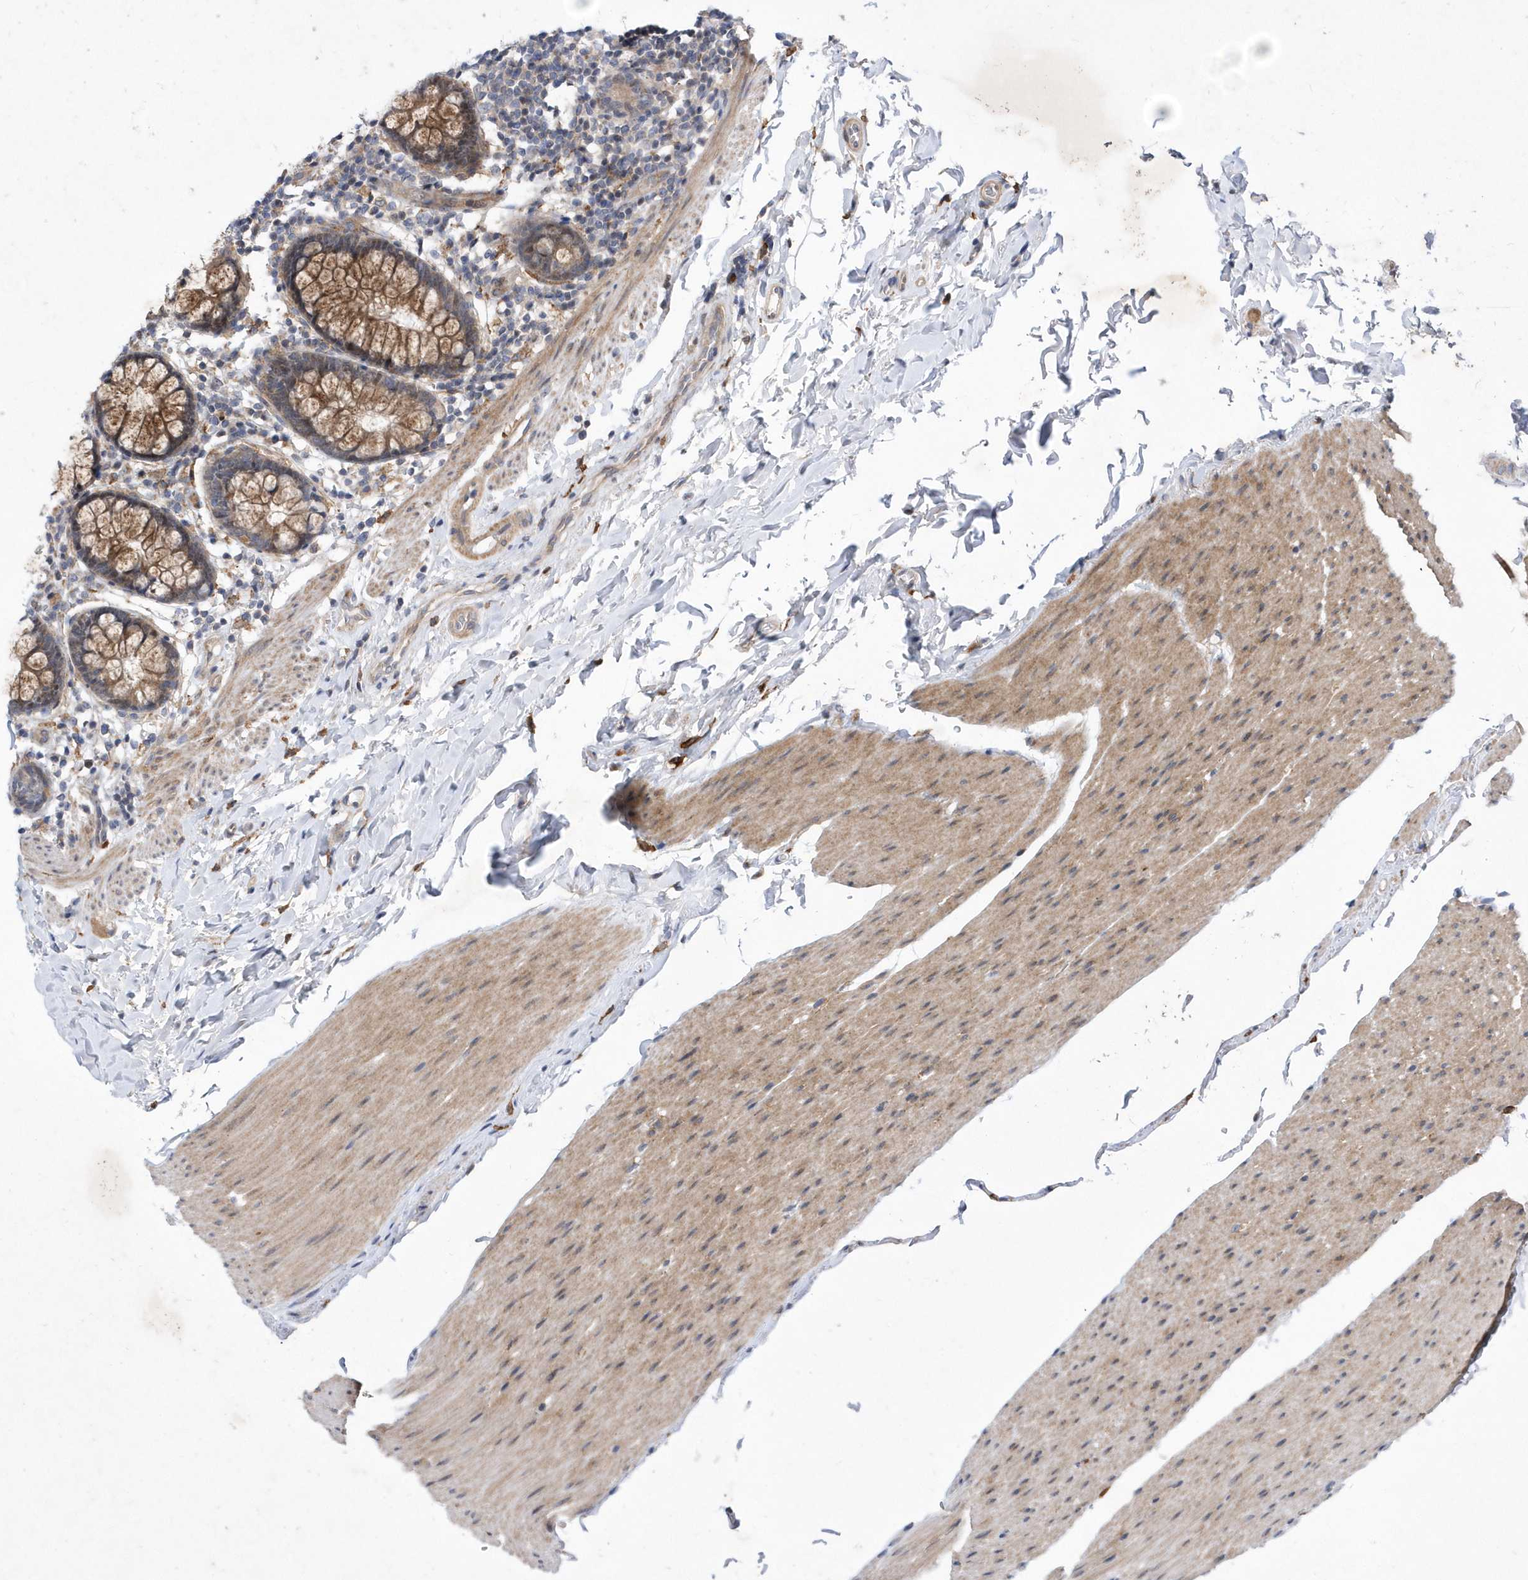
{"staining": {"intensity": "weak", "quantity": ">75%", "location": "cytoplasmic/membranous"}, "tissue": "colon", "cell_type": "Endothelial cells", "image_type": "normal", "snomed": [{"axis": "morphology", "description": "Normal tissue, NOS"}, {"axis": "topography", "description": "Colon"}], "caption": "Immunohistochemical staining of unremarkable human colon exhibits low levels of weak cytoplasmic/membranous staining in about >75% of endothelial cells. Using DAB (3,3'-diaminobenzidine) (brown) and hematoxylin (blue) stains, captured at high magnification using brightfield microscopy.", "gene": "LONRF2", "patient": {"sex": "female", "age": 80}}